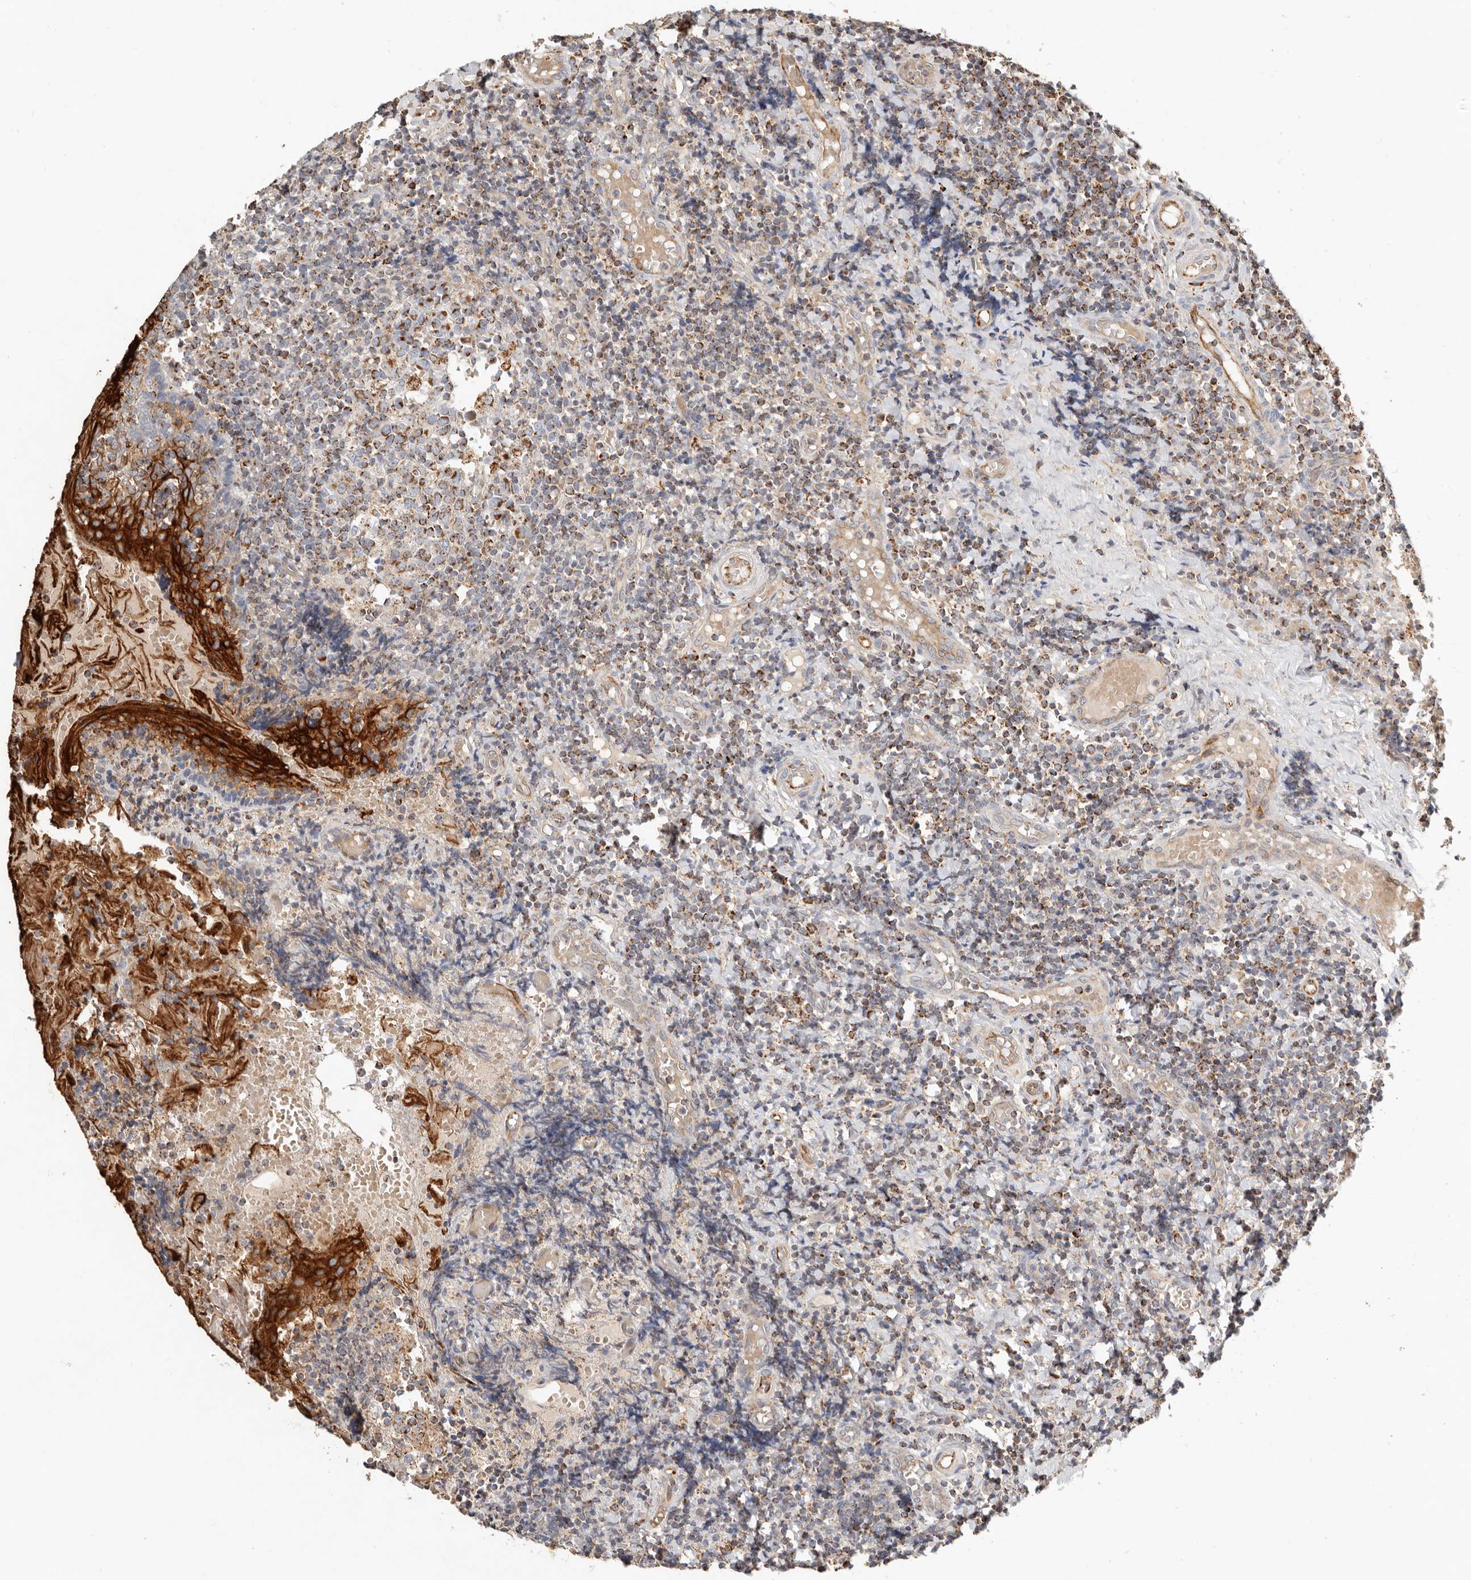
{"staining": {"intensity": "strong", "quantity": "25%-75%", "location": "cytoplasmic/membranous"}, "tissue": "tonsil", "cell_type": "Germinal center cells", "image_type": "normal", "snomed": [{"axis": "morphology", "description": "Normal tissue, NOS"}, {"axis": "topography", "description": "Tonsil"}], "caption": "A photomicrograph showing strong cytoplasmic/membranous staining in about 25%-75% of germinal center cells in benign tonsil, as visualized by brown immunohistochemical staining.", "gene": "ARHGEF10L", "patient": {"sex": "female", "age": 19}}